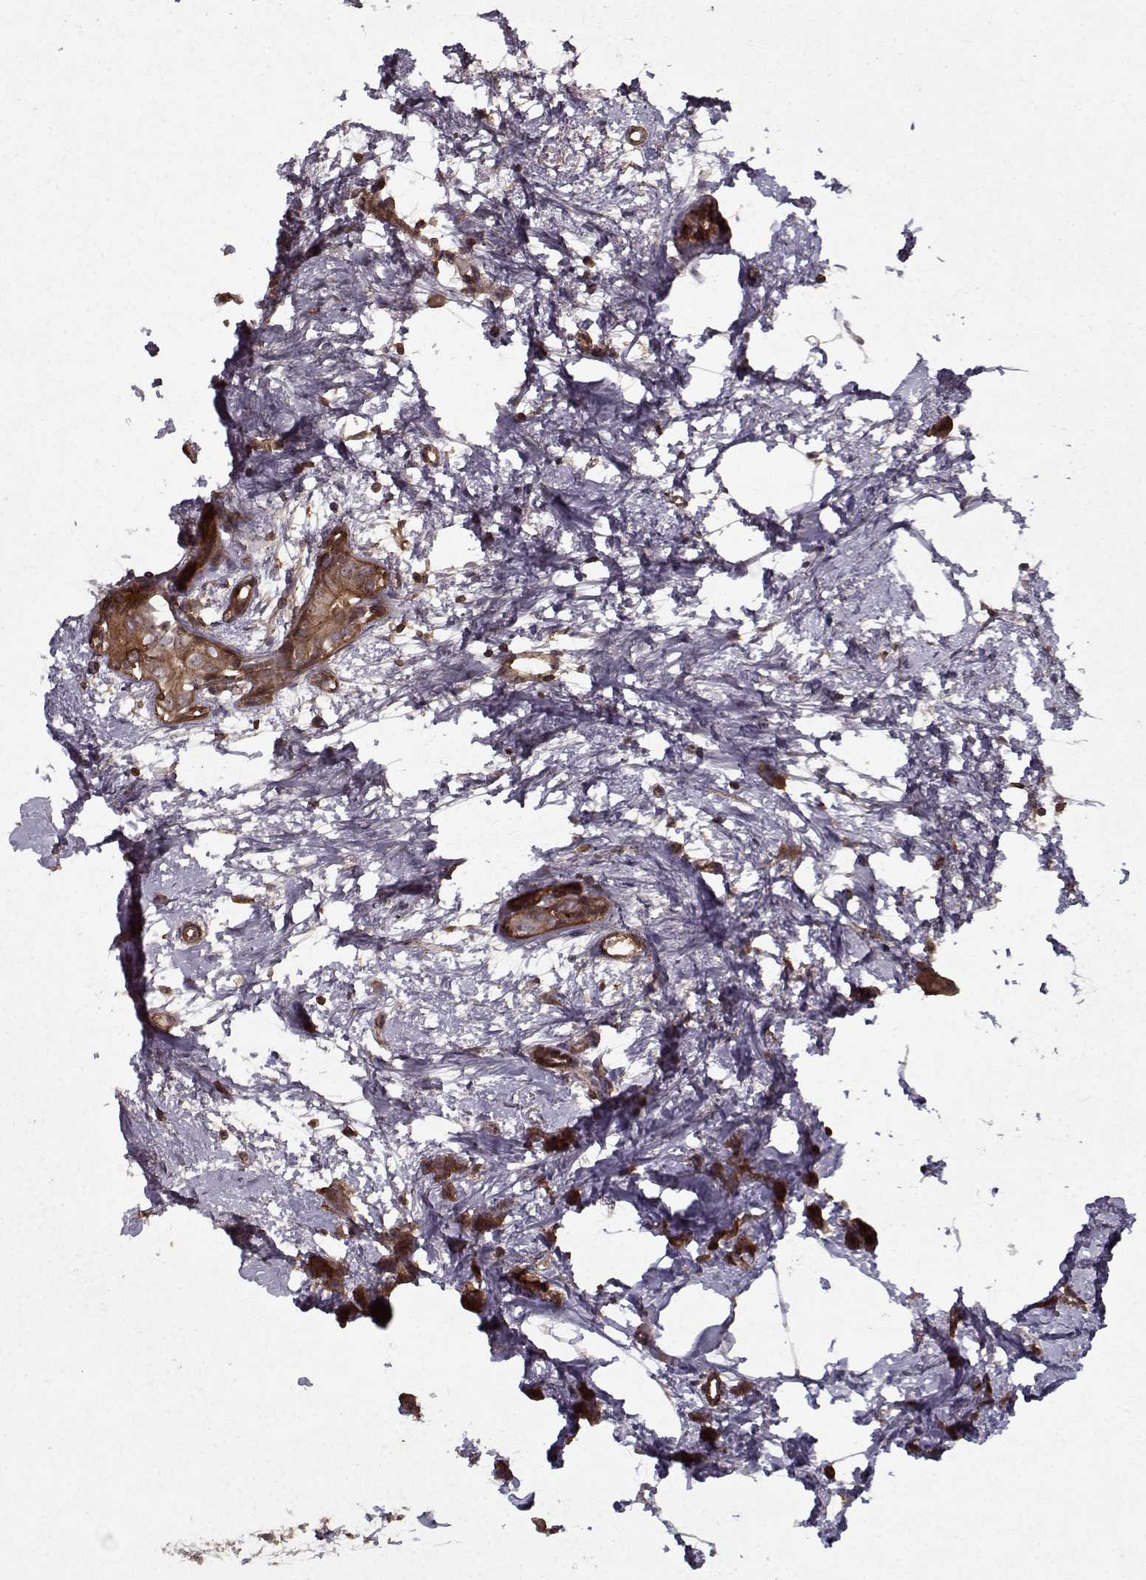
{"staining": {"intensity": "strong", "quantity": ">75%", "location": "cytoplasmic/membranous"}, "tissue": "breast cancer", "cell_type": "Tumor cells", "image_type": "cancer", "snomed": [{"axis": "morphology", "description": "Duct carcinoma"}, {"axis": "topography", "description": "Breast"}], "caption": "Protein staining demonstrates strong cytoplasmic/membranous expression in approximately >75% of tumor cells in breast invasive ductal carcinoma.", "gene": "PPP1R12A", "patient": {"sex": "female", "age": 40}}